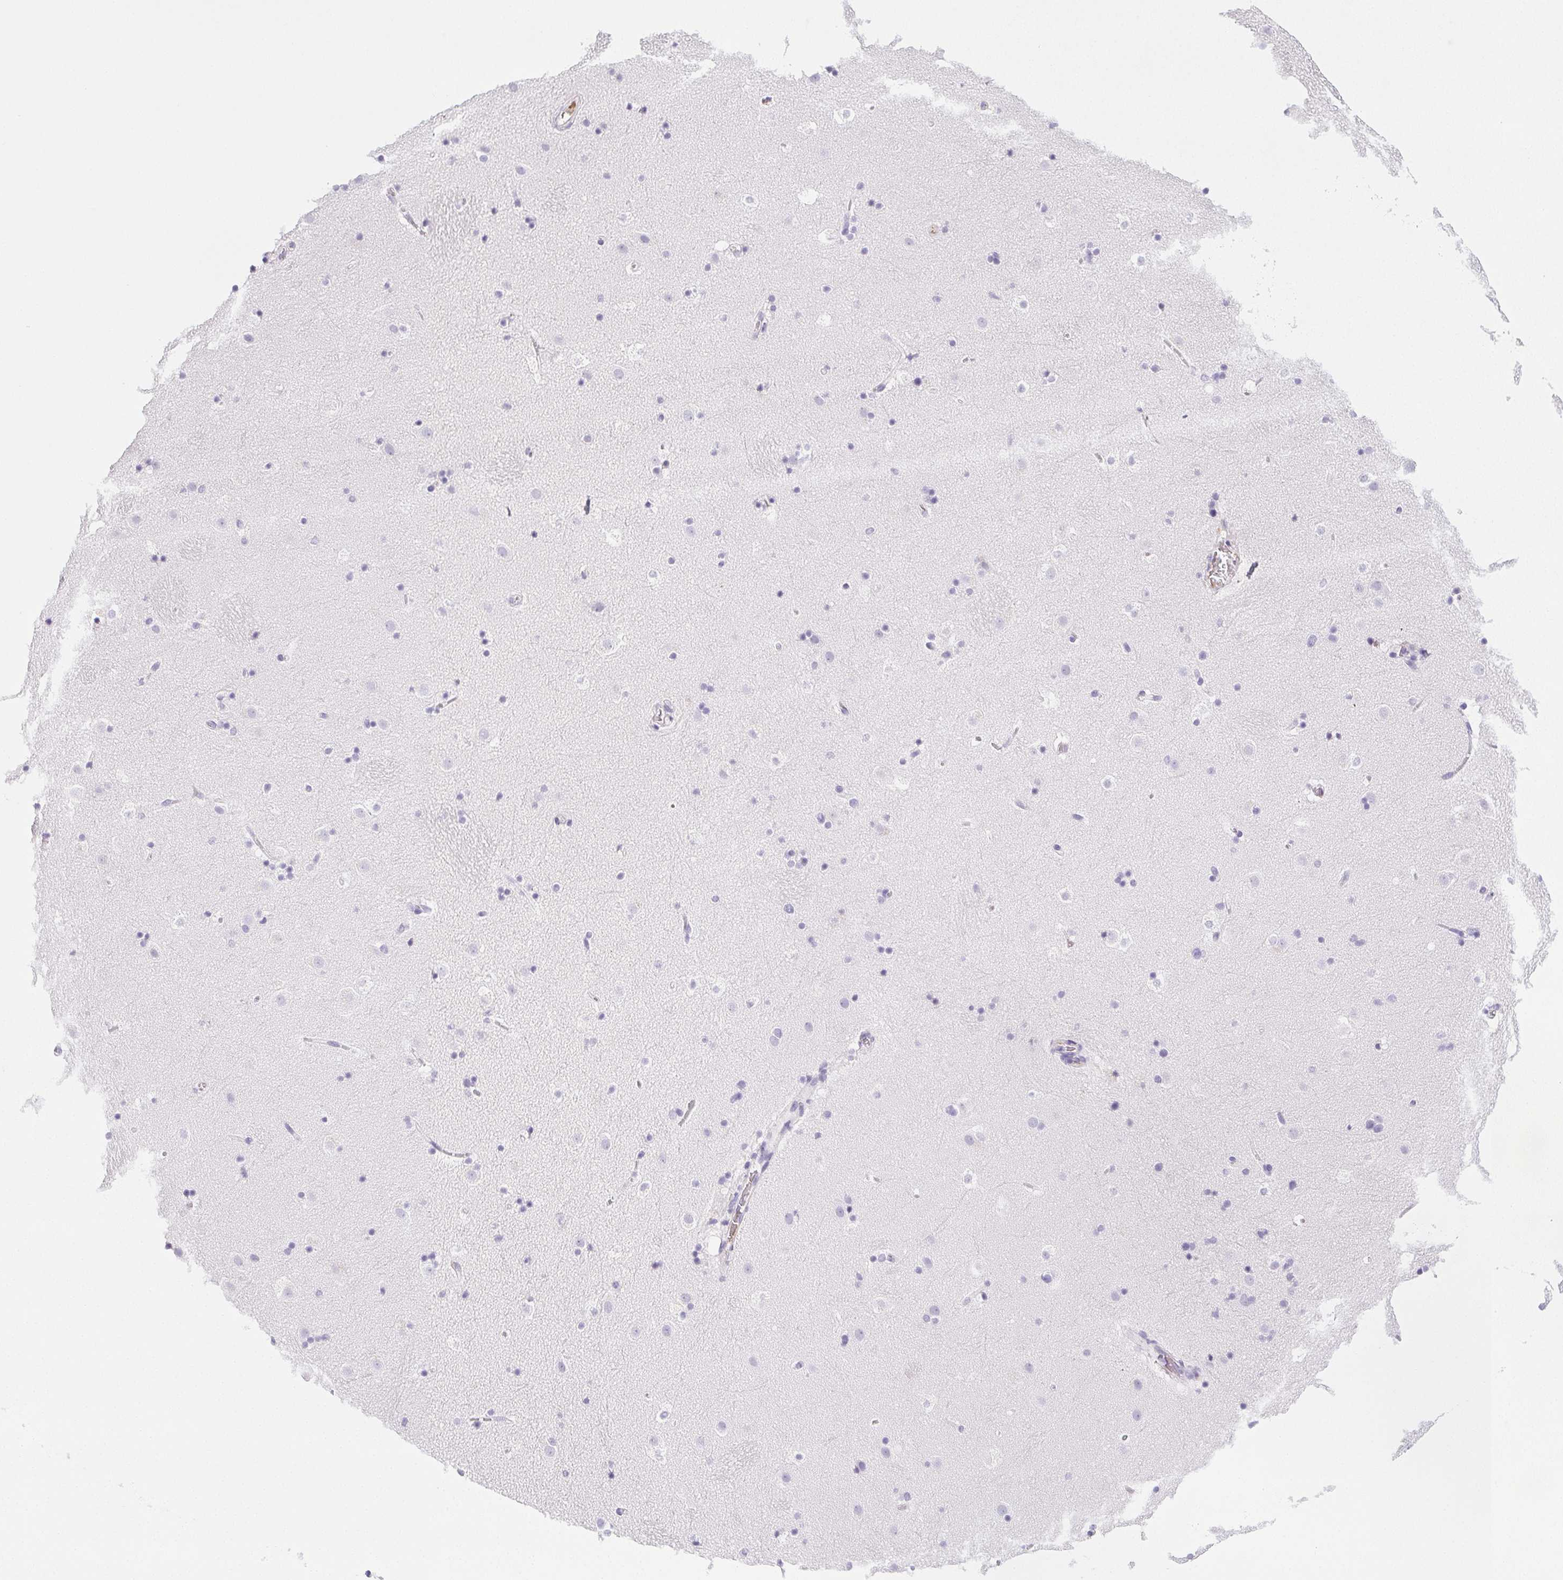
{"staining": {"intensity": "negative", "quantity": "none", "location": "none"}, "tissue": "caudate", "cell_type": "Glial cells", "image_type": "normal", "snomed": [{"axis": "morphology", "description": "Normal tissue, NOS"}, {"axis": "topography", "description": "Lateral ventricle wall"}], "caption": "This micrograph is of unremarkable caudate stained with IHC to label a protein in brown with the nuclei are counter-stained blue. There is no expression in glial cells.", "gene": "VTN", "patient": {"sex": "male", "age": 37}}